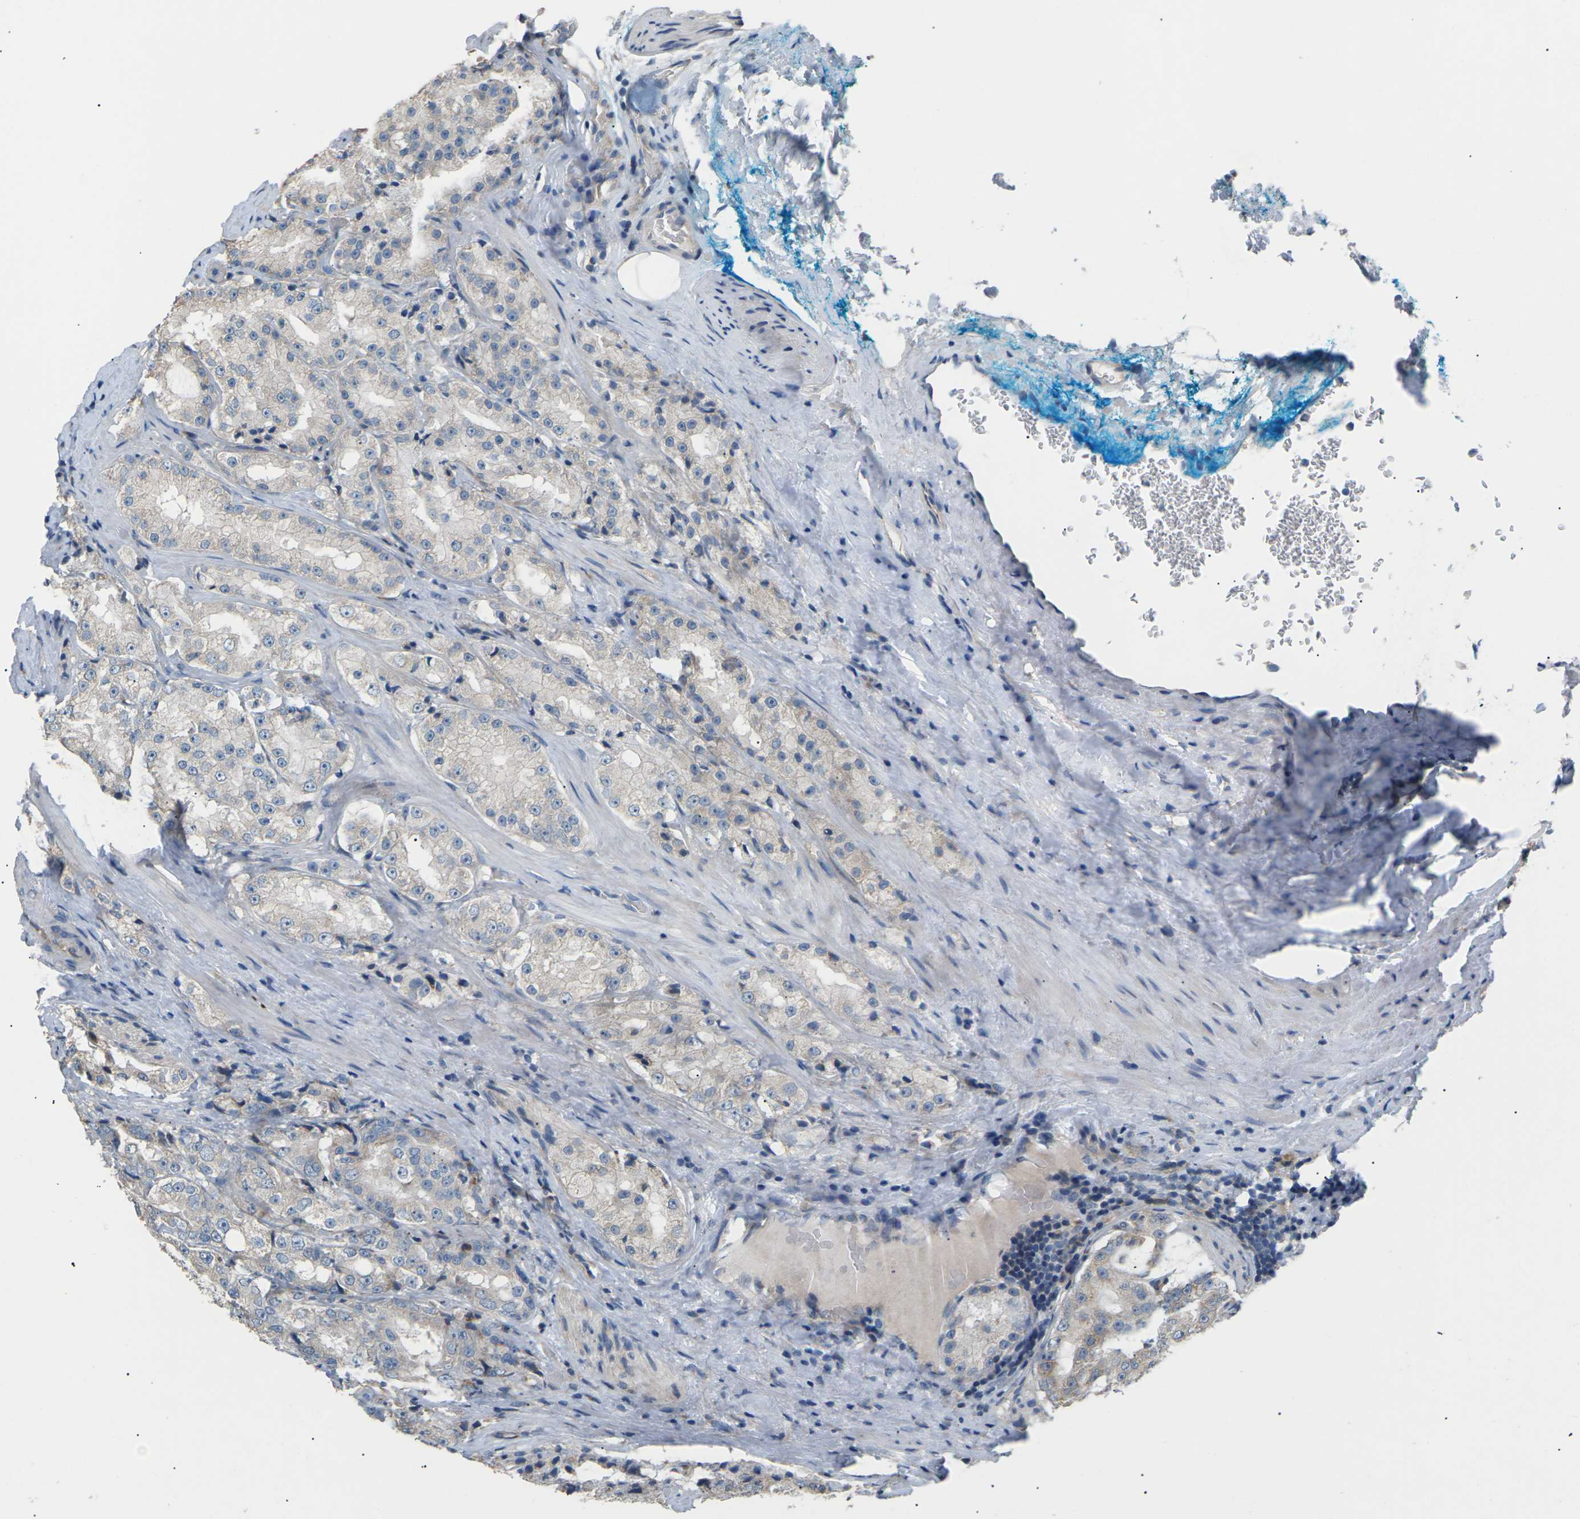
{"staining": {"intensity": "negative", "quantity": "none", "location": "none"}, "tissue": "prostate cancer", "cell_type": "Tumor cells", "image_type": "cancer", "snomed": [{"axis": "morphology", "description": "Adenocarcinoma, High grade"}, {"axis": "topography", "description": "Prostate"}], "caption": "Protein analysis of prostate cancer (adenocarcinoma (high-grade)) displays no significant staining in tumor cells.", "gene": "KLHDC8B", "patient": {"sex": "male", "age": 73}}